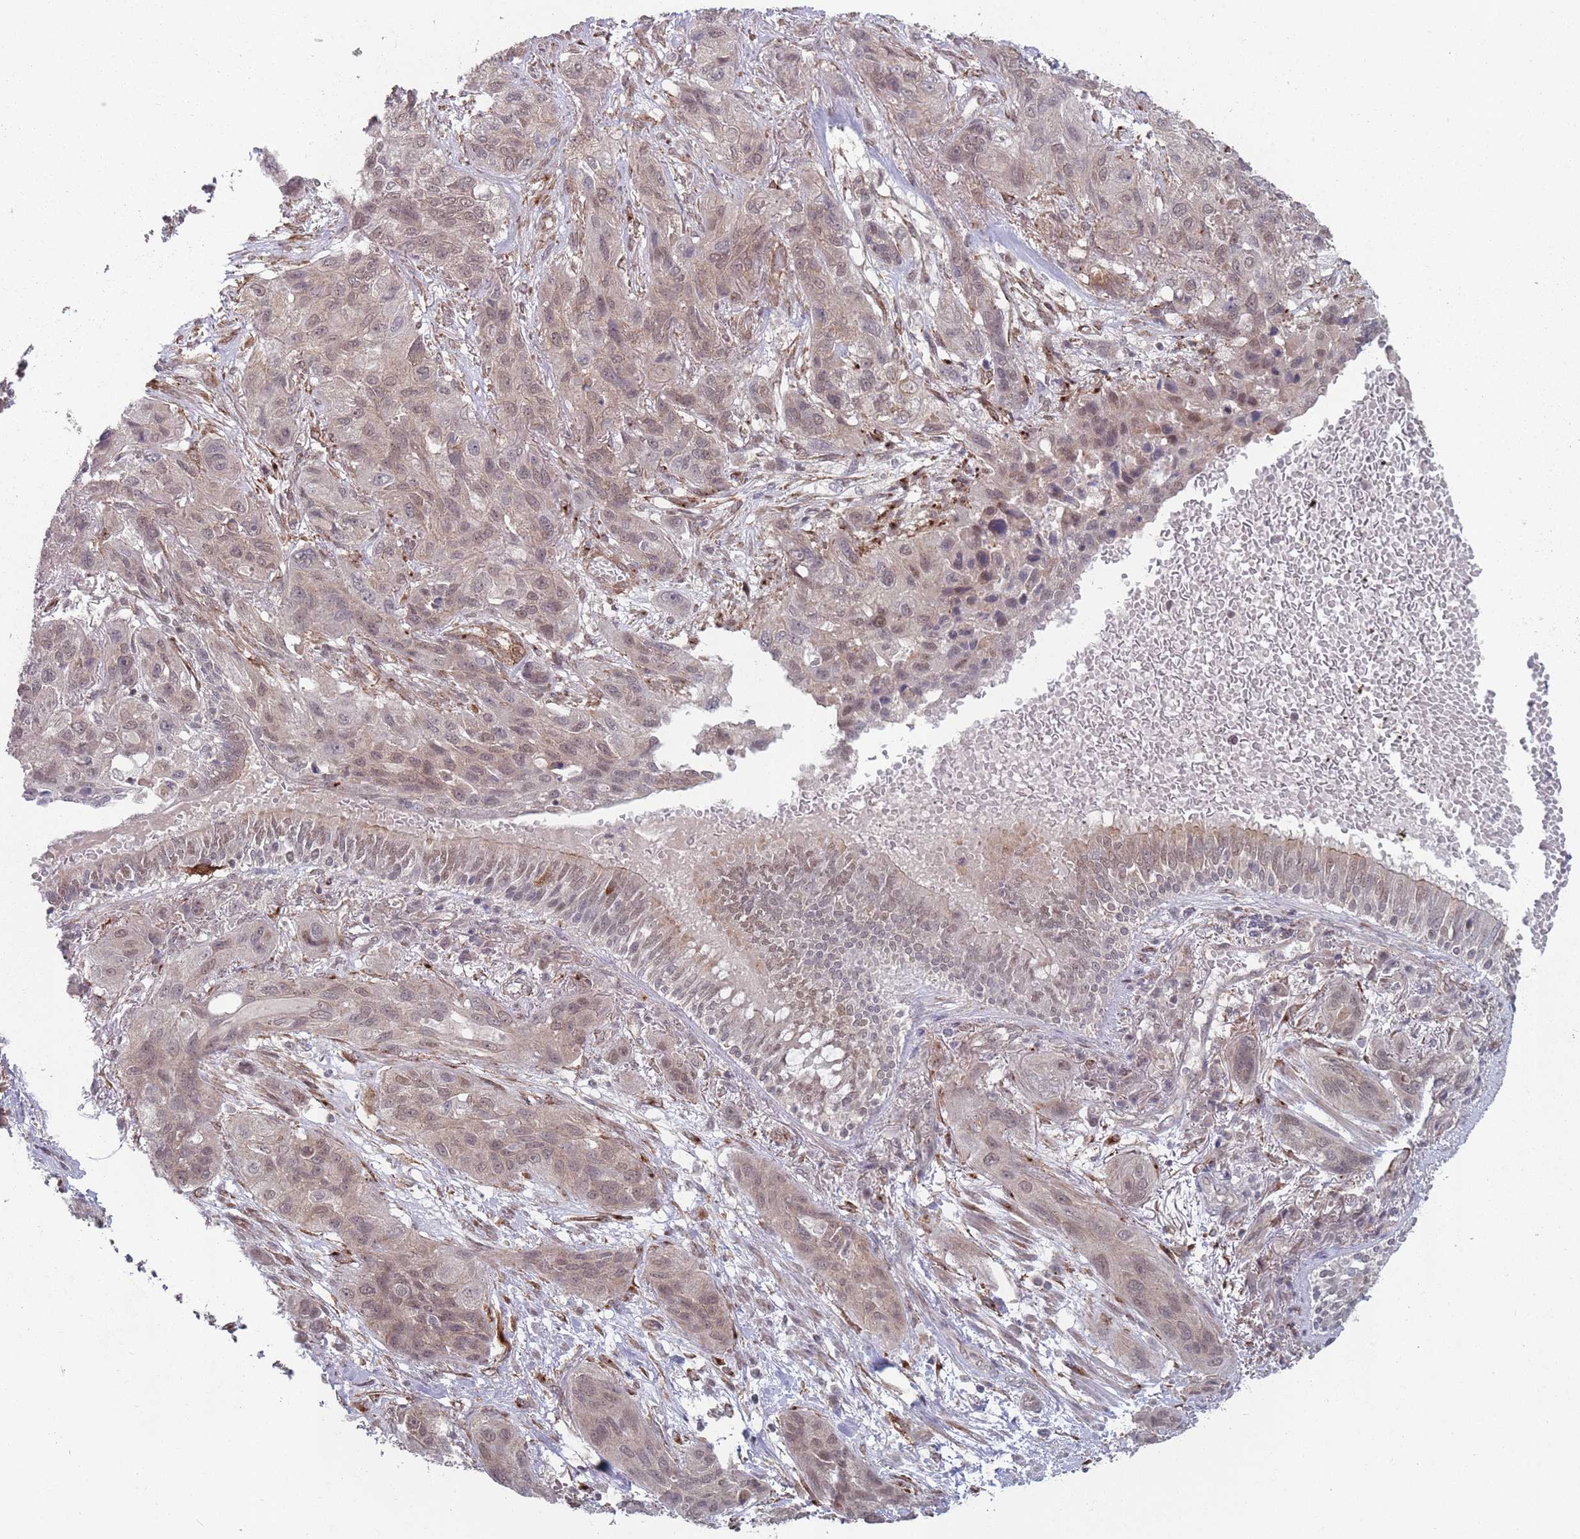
{"staining": {"intensity": "moderate", "quantity": ">75%", "location": "nuclear"}, "tissue": "lung cancer", "cell_type": "Tumor cells", "image_type": "cancer", "snomed": [{"axis": "morphology", "description": "Squamous cell carcinoma, NOS"}, {"axis": "topography", "description": "Lung"}], "caption": "DAB immunohistochemical staining of lung squamous cell carcinoma shows moderate nuclear protein positivity in approximately >75% of tumor cells.", "gene": "CNTRL", "patient": {"sex": "female", "age": 70}}